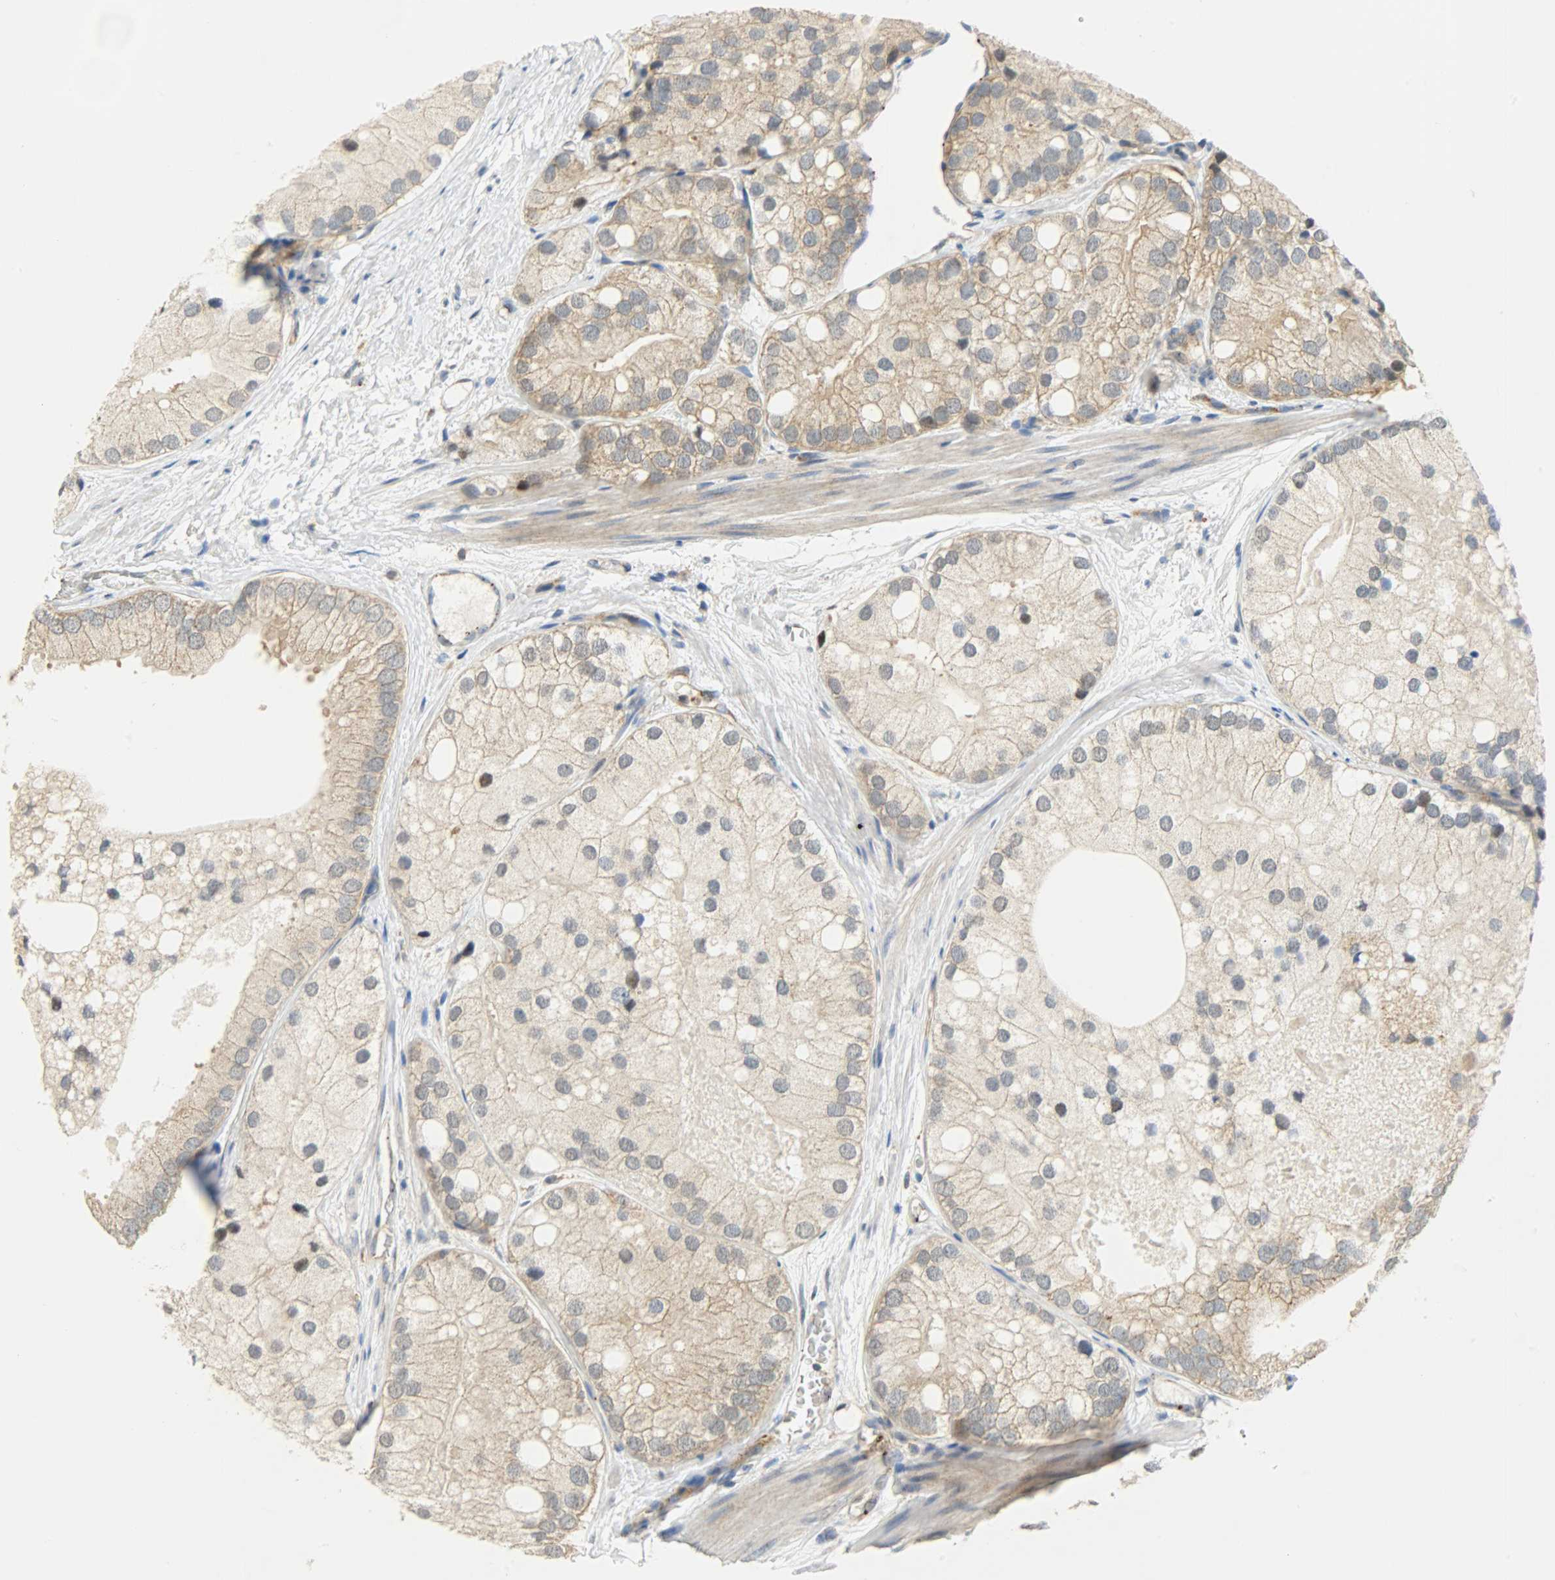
{"staining": {"intensity": "weak", "quantity": ">75%", "location": "cytoplasmic/membranous"}, "tissue": "prostate cancer", "cell_type": "Tumor cells", "image_type": "cancer", "snomed": [{"axis": "morphology", "description": "Adenocarcinoma, Low grade"}, {"axis": "topography", "description": "Prostate"}], "caption": "Protein positivity by IHC displays weak cytoplasmic/membranous staining in approximately >75% of tumor cells in prostate cancer. The protein of interest is shown in brown color, while the nuclei are stained blue.", "gene": "GIT2", "patient": {"sex": "male", "age": 69}}